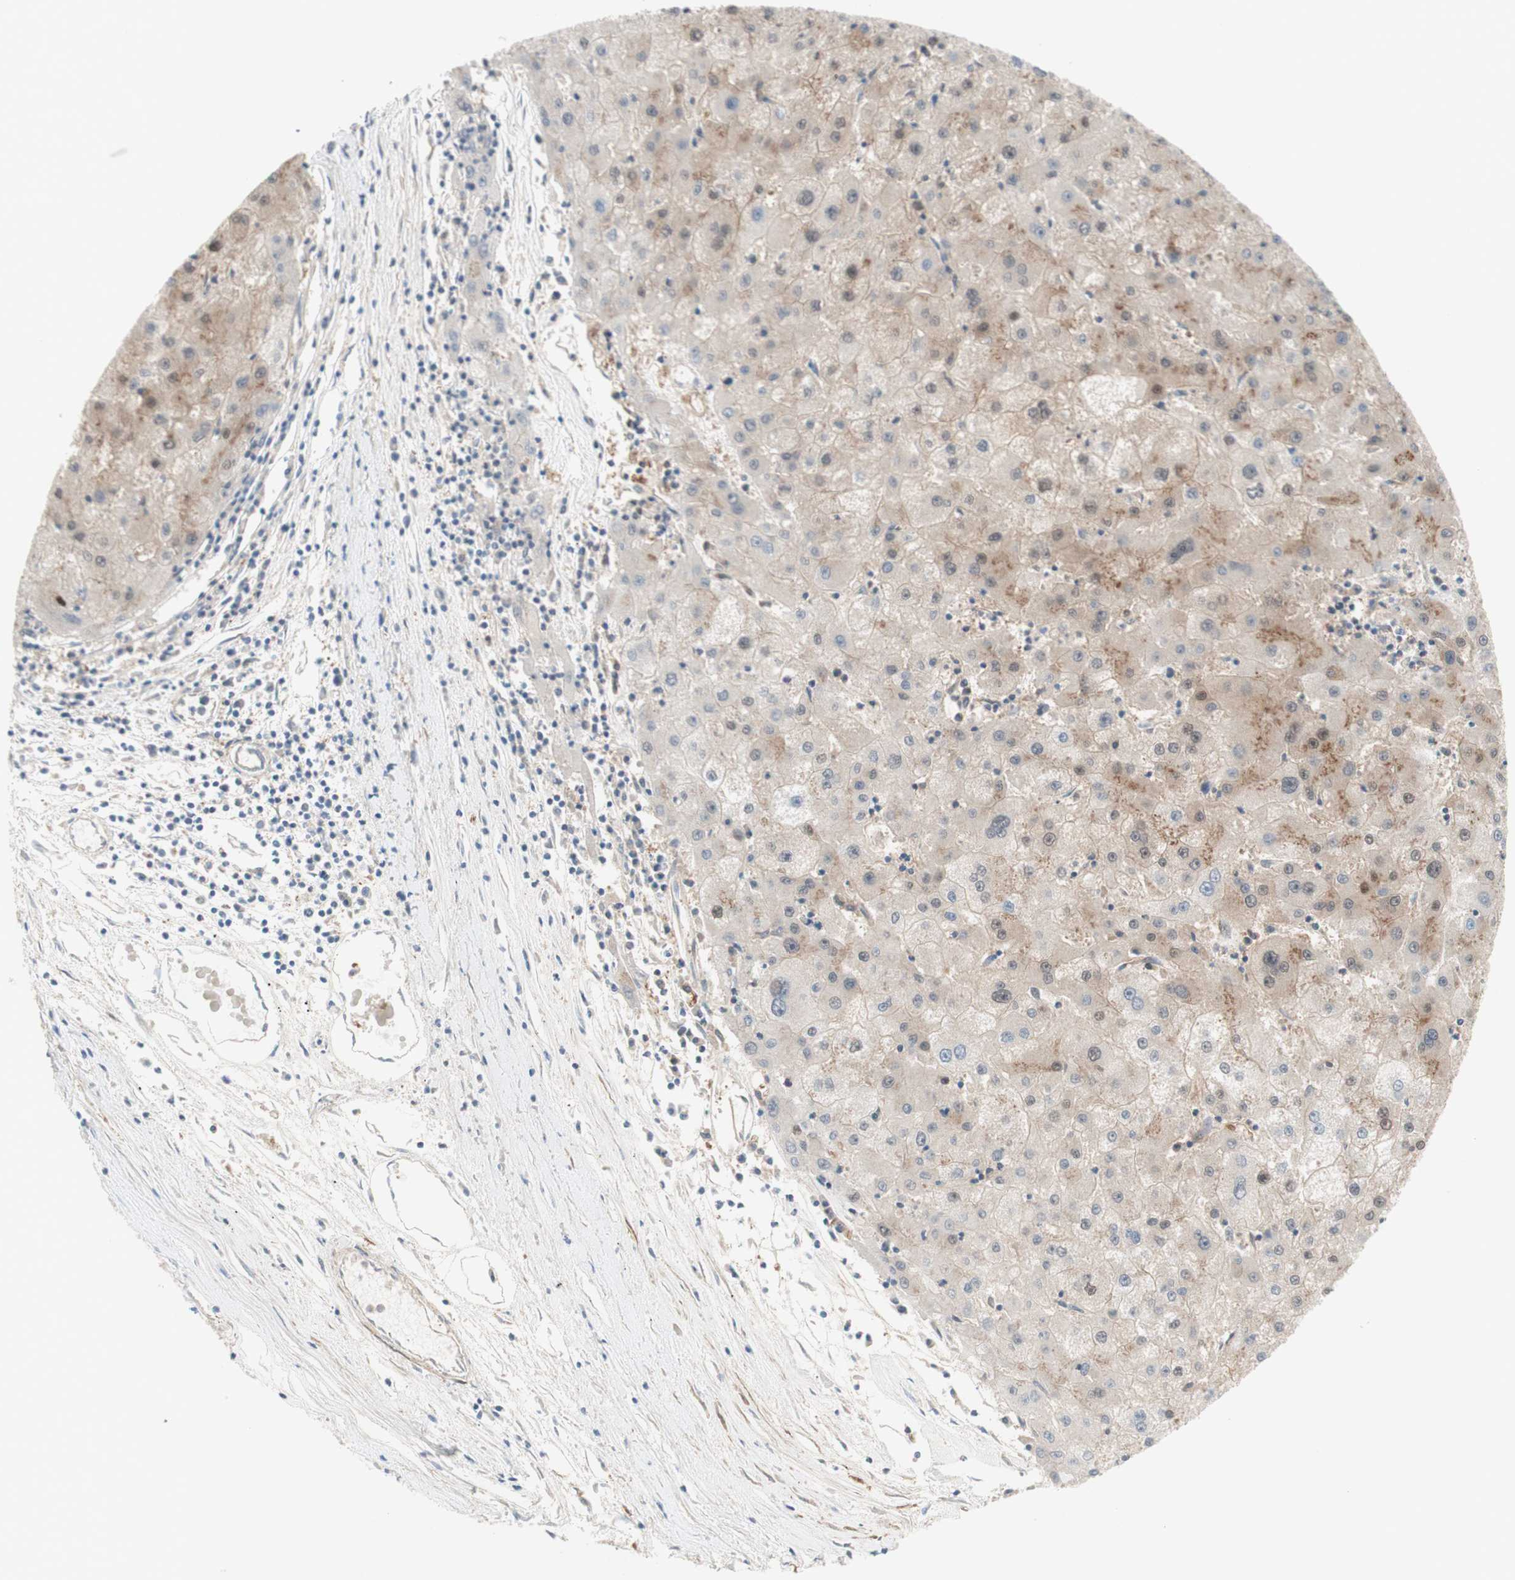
{"staining": {"intensity": "weak", "quantity": "25%-75%", "location": "cytoplasmic/membranous,nuclear"}, "tissue": "liver cancer", "cell_type": "Tumor cells", "image_type": "cancer", "snomed": [{"axis": "morphology", "description": "Carcinoma, Hepatocellular, NOS"}, {"axis": "topography", "description": "Liver"}], "caption": "High-magnification brightfield microscopy of liver cancer stained with DAB (brown) and counterstained with hematoxylin (blue). tumor cells exhibit weak cytoplasmic/membranous and nuclear expression is present in approximately25%-75% of cells. (DAB IHC, brown staining for protein, blue staining for nuclei).", "gene": "RFNG", "patient": {"sex": "male", "age": 72}}